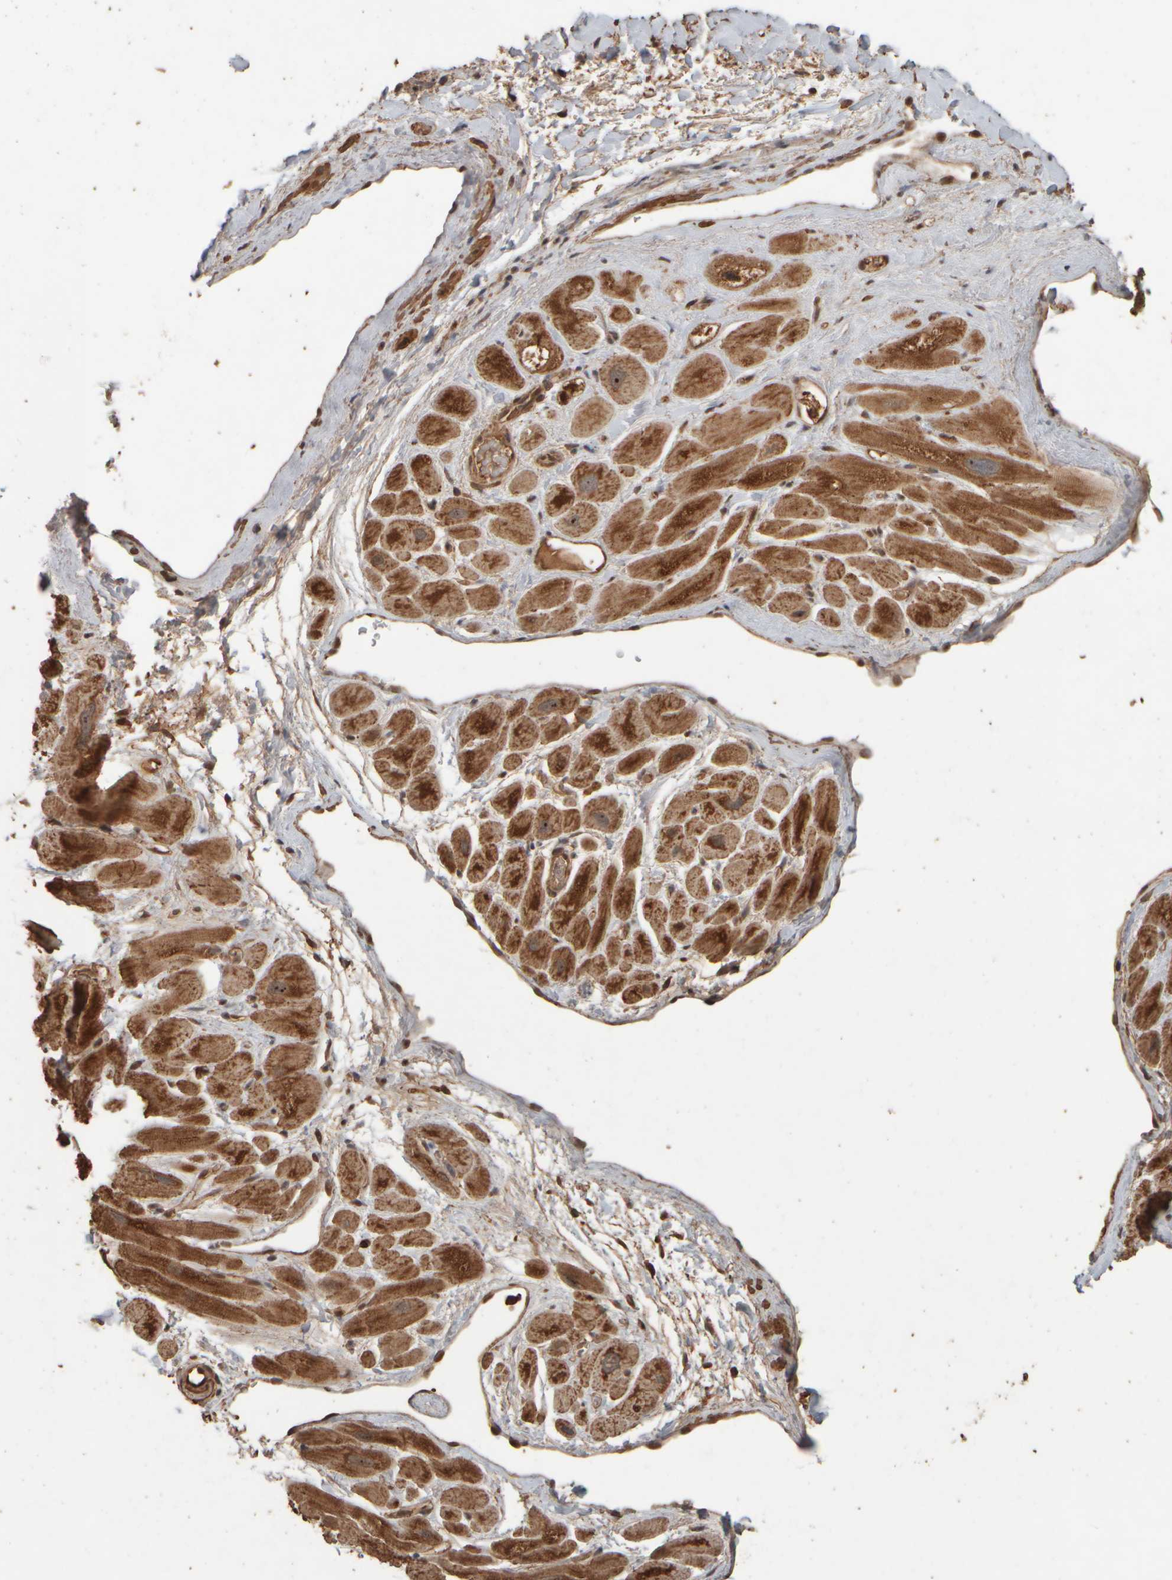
{"staining": {"intensity": "moderate", "quantity": ">75%", "location": "cytoplasmic/membranous,nuclear"}, "tissue": "heart muscle", "cell_type": "Cardiomyocytes", "image_type": "normal", "snomed": [{"axis": "morphology", "description": "Normal tissue, NOS"}, {"axis": "topography", "description": "Heart"}], "caption": "A histopathology image of human heart muscle stained for a protein reveals moderate cytoplasmic/membranous,nuclear brown staining in cardiomyocytes.", "gene": "SPHK1", "patient": {"sex": "male", "age": 49}}